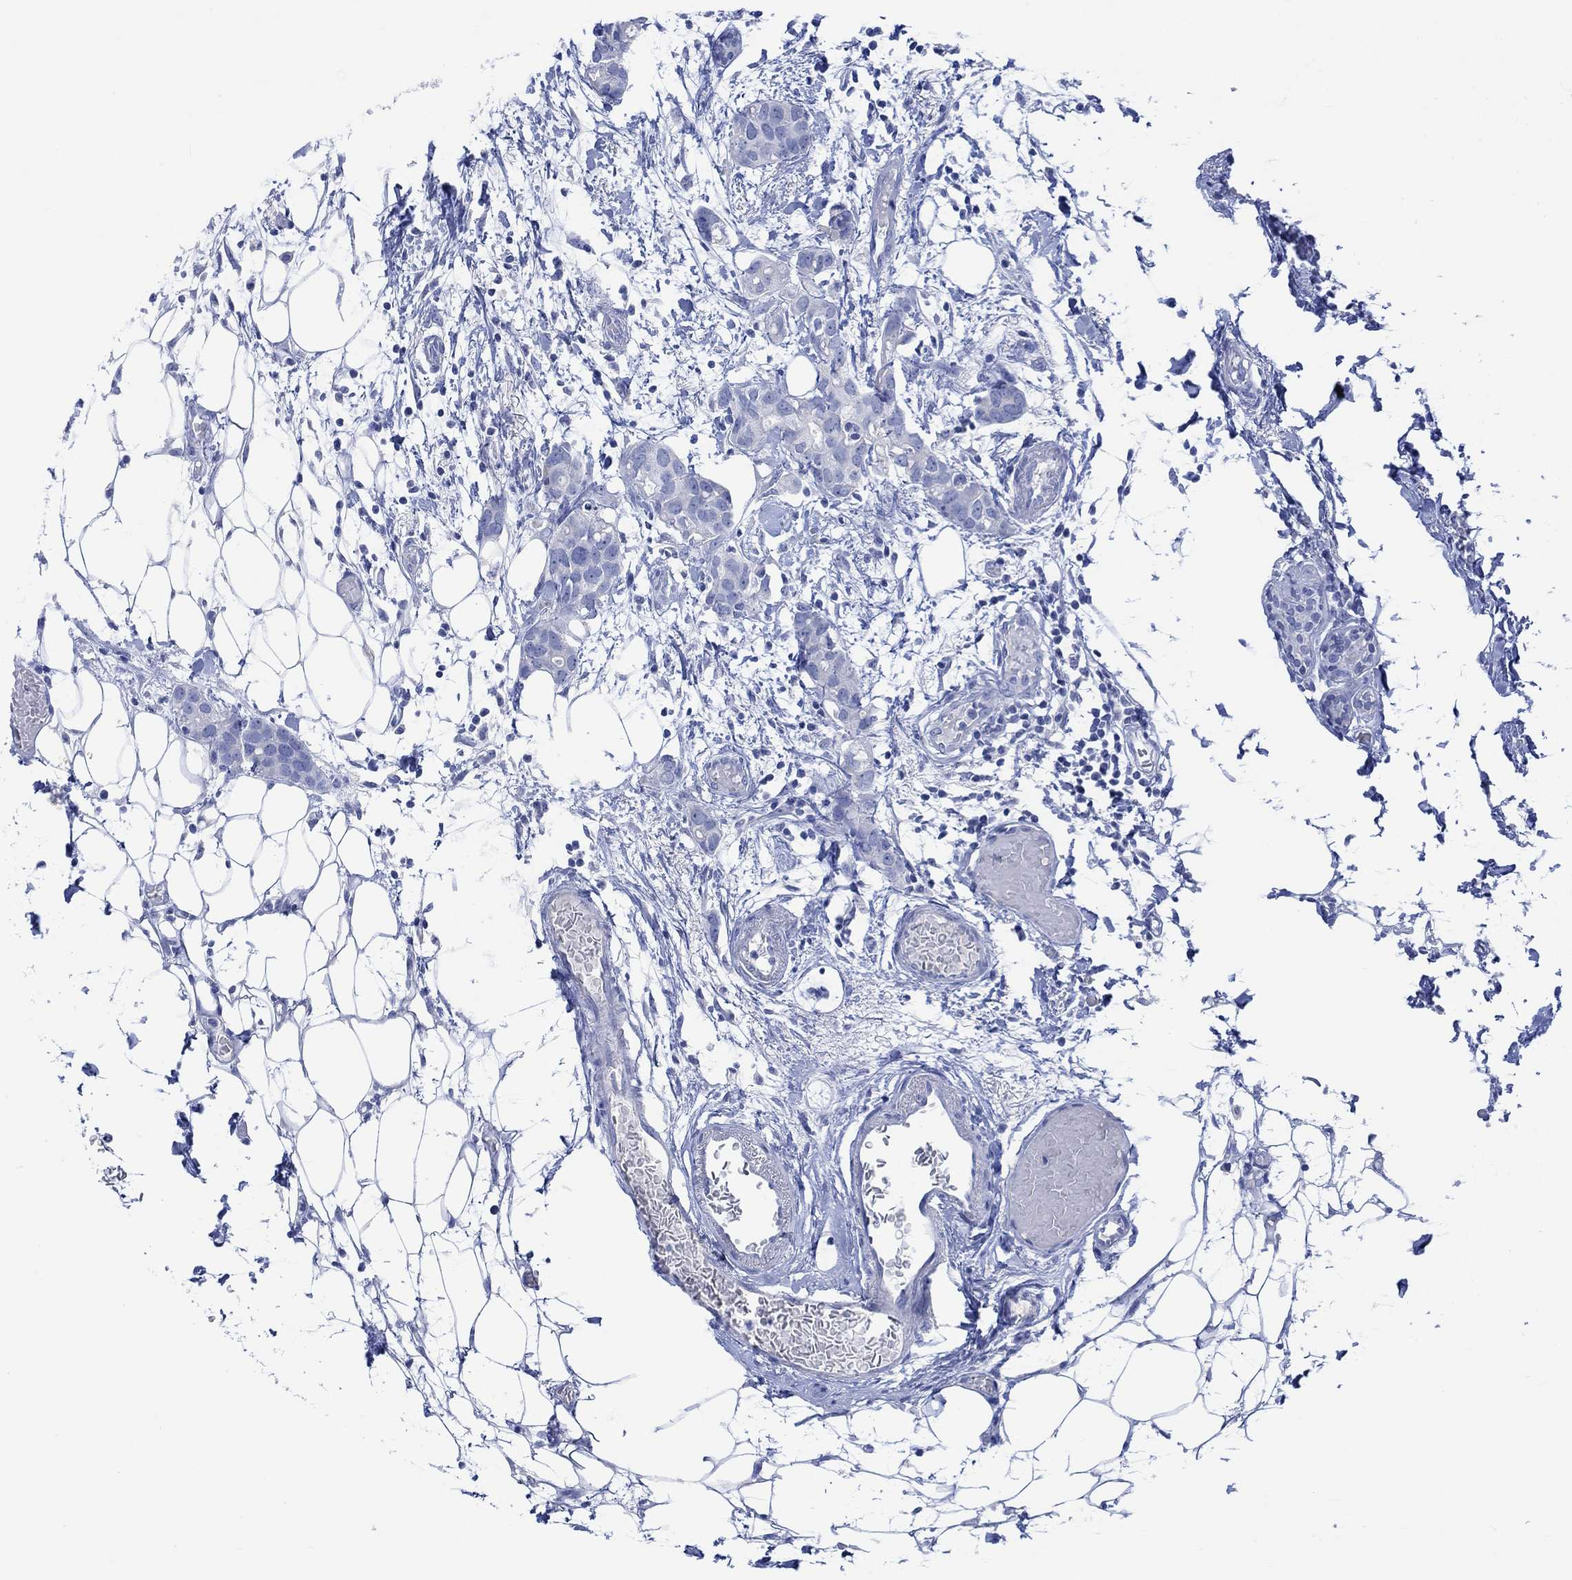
{"staining": {"intensity": "negative", "quantity": "none", "location": "none"}, "tissue": "breast cancer", "cell_type": "Tumor cells", "image_type": "cancer", "snomed": [{"axis": "morphology", "description": "Duct carcinoma"}, {"axis": "topography", "description": "Breast"}], "caption": "An IHC histopathology image of invasive ductal carcinoma (breast) is shown. There is no staining in tumor cells of invasive ductal carcinoma (breast).", "gene": "CALCA", "patient": {"sex": "female", "age": 83}}